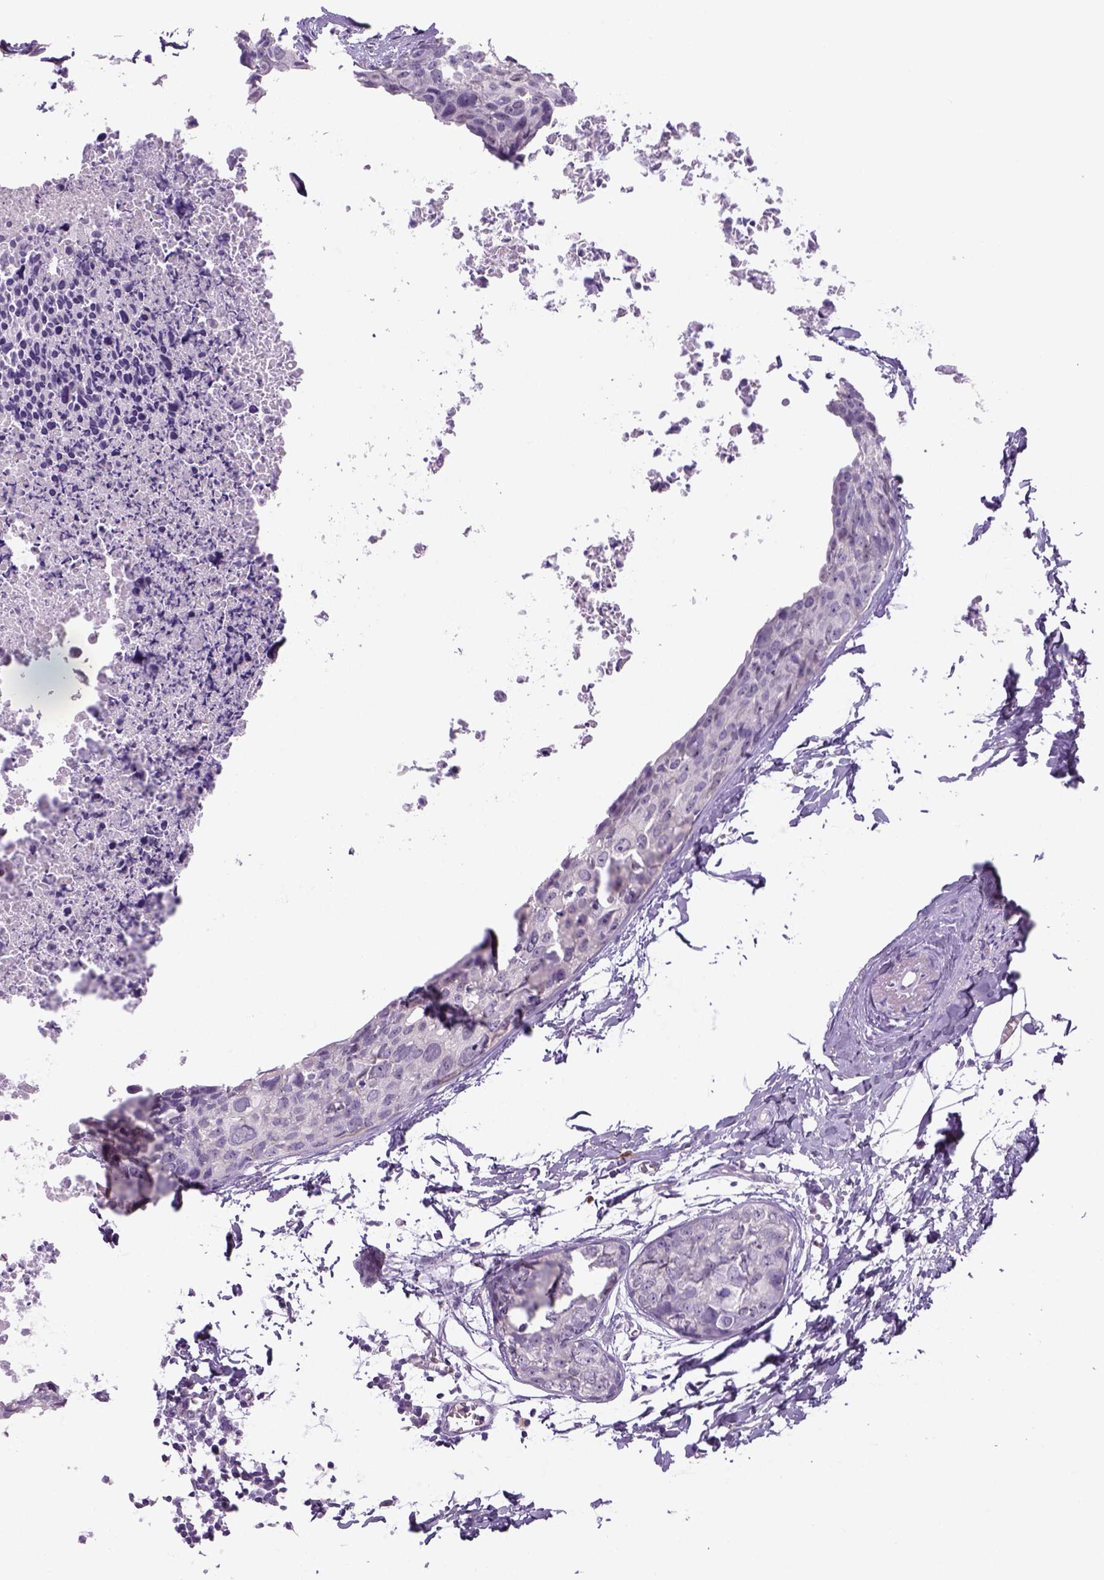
{"staining": {"intensity": "negative", "quantity": "none", "location": "none"}, "tissue": "breast cancer", "cell_type": "Tumor cells", "image_type": "cancer", "snomed": [{"axis": "morphology", "description": "Duct carcinoma"}, {"axis": "topography", "description": "Breast"}], "caption": "Human breast intraductal carcinoma stained for a protein using IHC displays no positivity in tumor cells.", "gene": "DBH", "patient": {"sex": "female", "age": 38}}